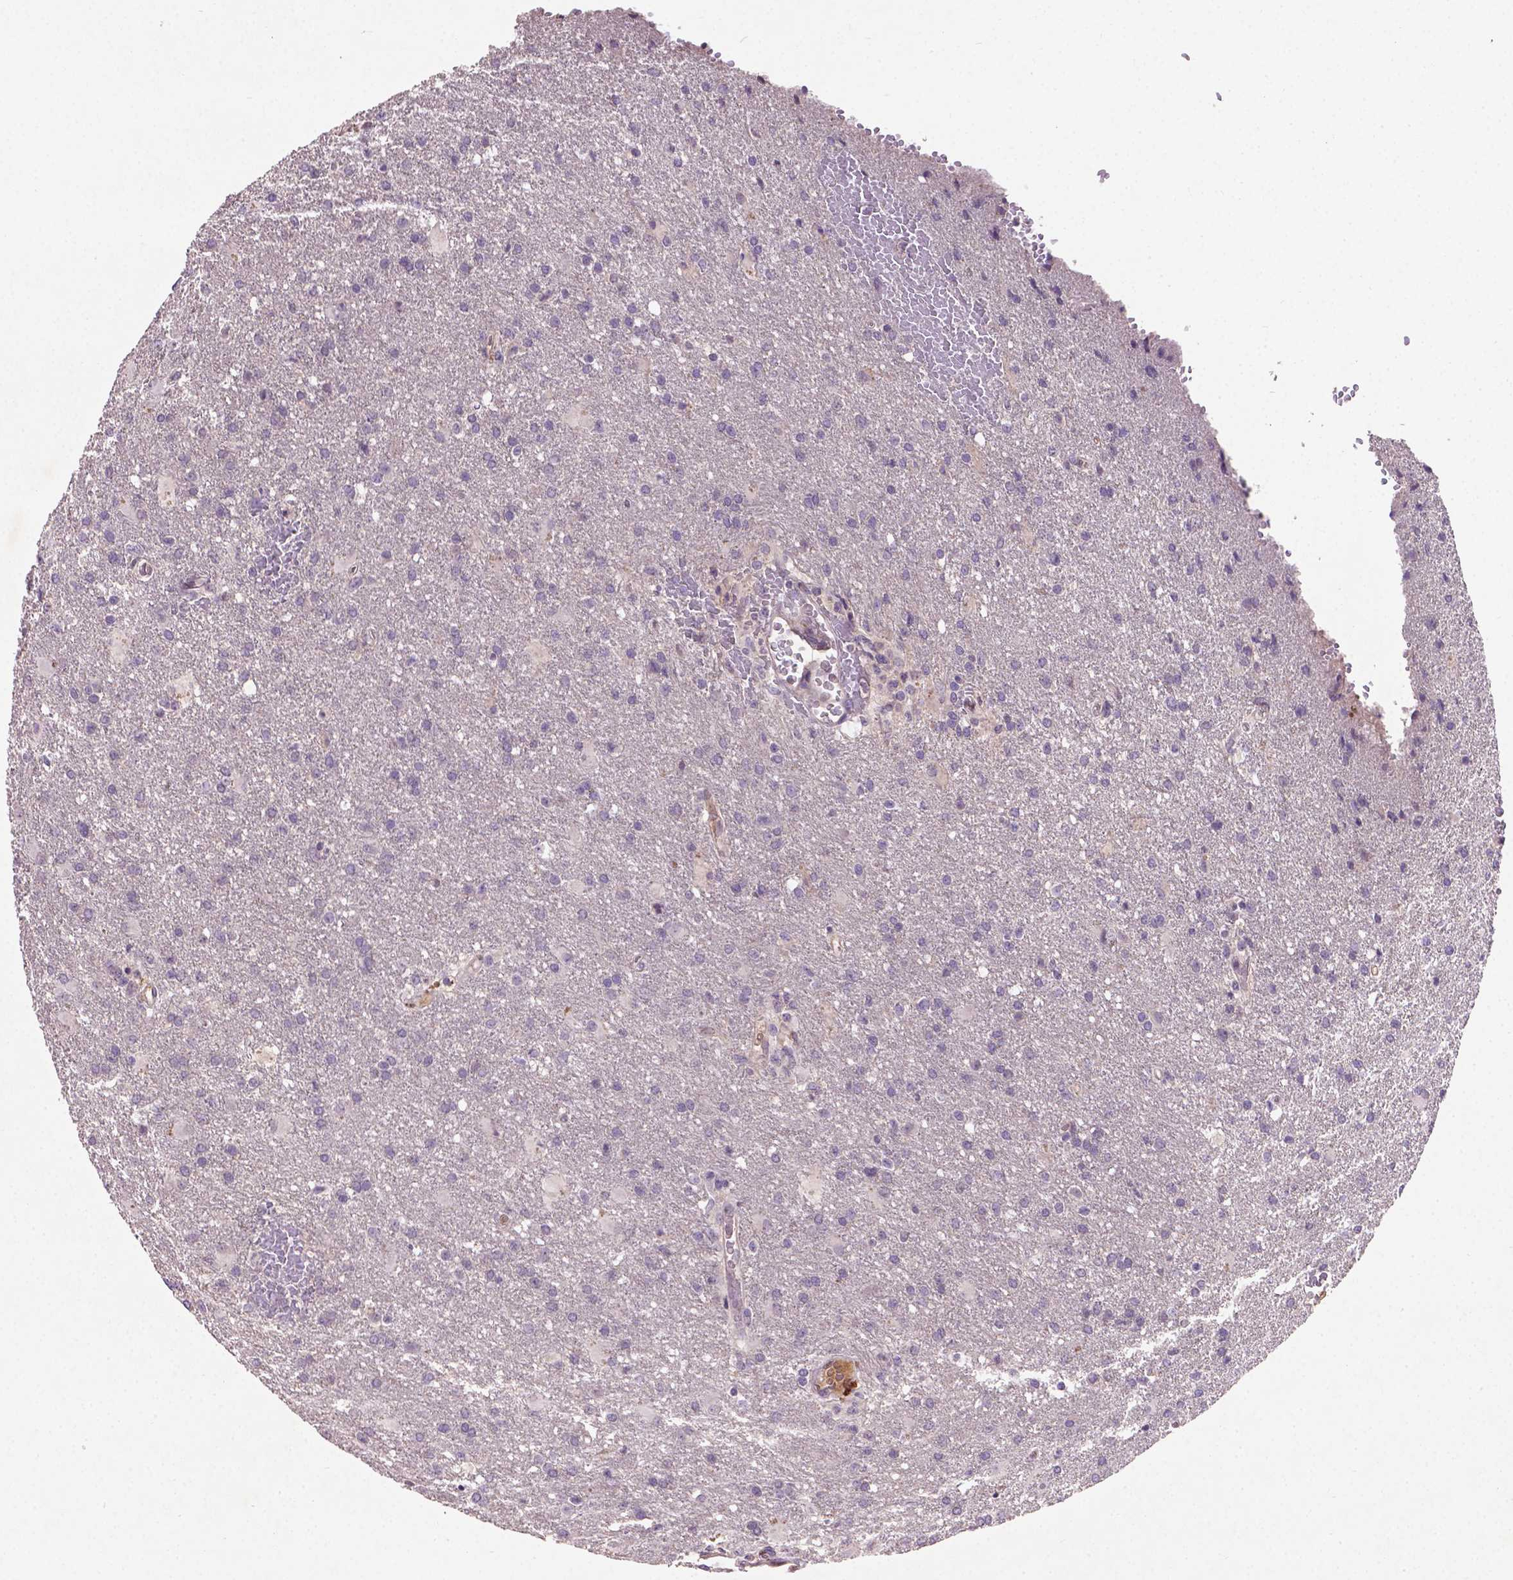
{"staining": {"intensity": "negative", "quantity": "none", "location": "none"}, "tissue": "glioma", "cell_type": "Tumor cells", "image_type": "cancer", "snomed": [{"axis": "morphology", "description": "Glioma, malignant, High grade"}, {"axis": "topography", "description": "Brain"}], "caption": "Tumor cells are negative for brown protein staining in high-grade glioma (malignant). The staining was performed using DAB (3,3'-diaminobenzidine) to visualize the protein expression in brown, while the nuclei were stained in blue with hematoxylin (Magnification: 20x).", "gene": "SOX17", "patient": {"sex": "male", "age": 68}}